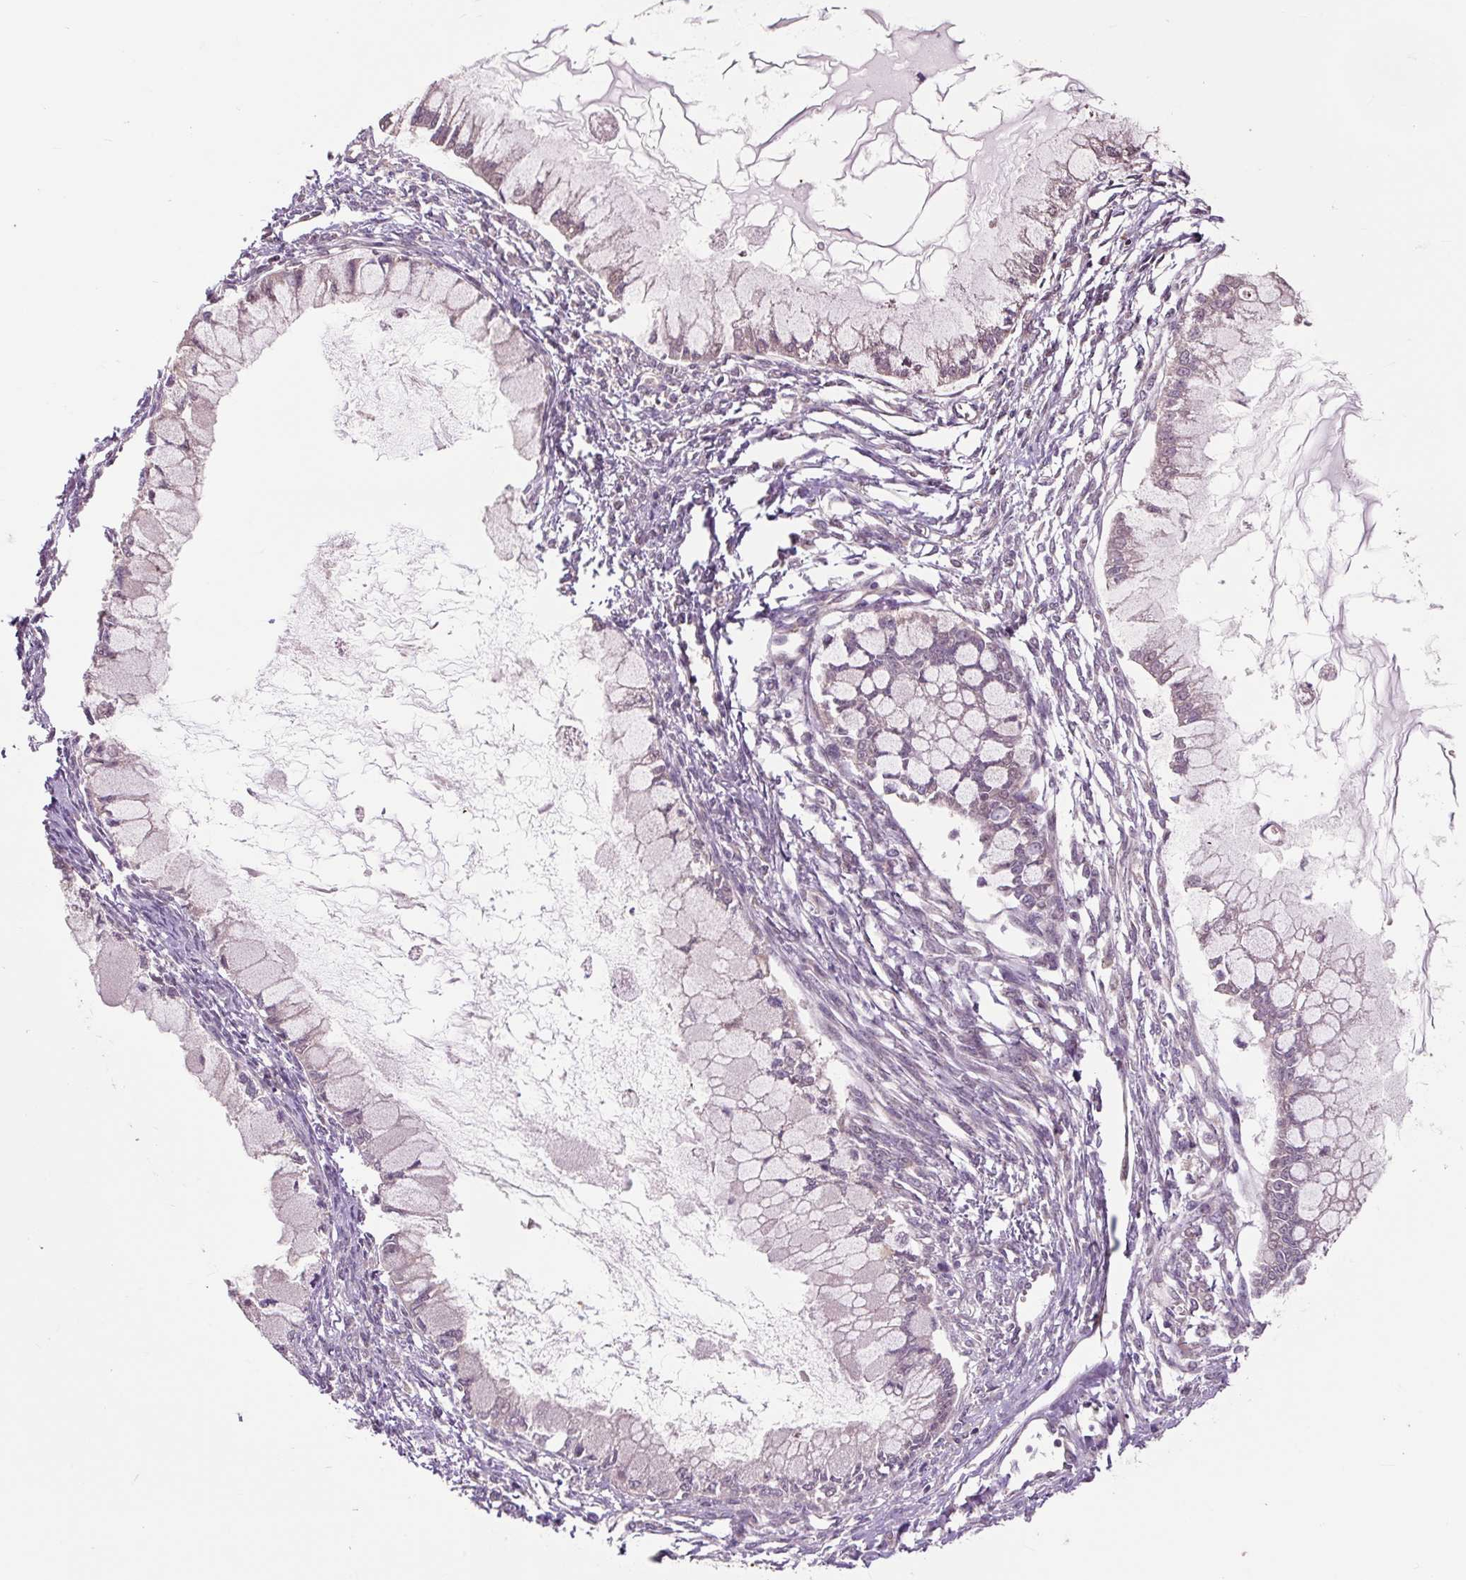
{"staining": {"intensity": "weak", "quantity": "25%-75%", "location": "cytoplasmic/membranous"}, "tissue": "ovarian cancer", "cell_type": "Tumor cells", "image_type": "cancer", "snomed": [{"axis": "morphology", "description": "Cystadenocarcinoma, mucinous, NOS"}, {"axis": "topography", "description": "Ovary"}], "caption": "Mucinous cystadenocarcinoma (ovarian) was stained to show a protein in brown. There is low levels of weak cytoplasmic/membranous expression in about 25%-75% of tumor cells. Nuclei are stained in blue.", "gene": "MMS19", "patient": {"sex": "female", "age": 34}}